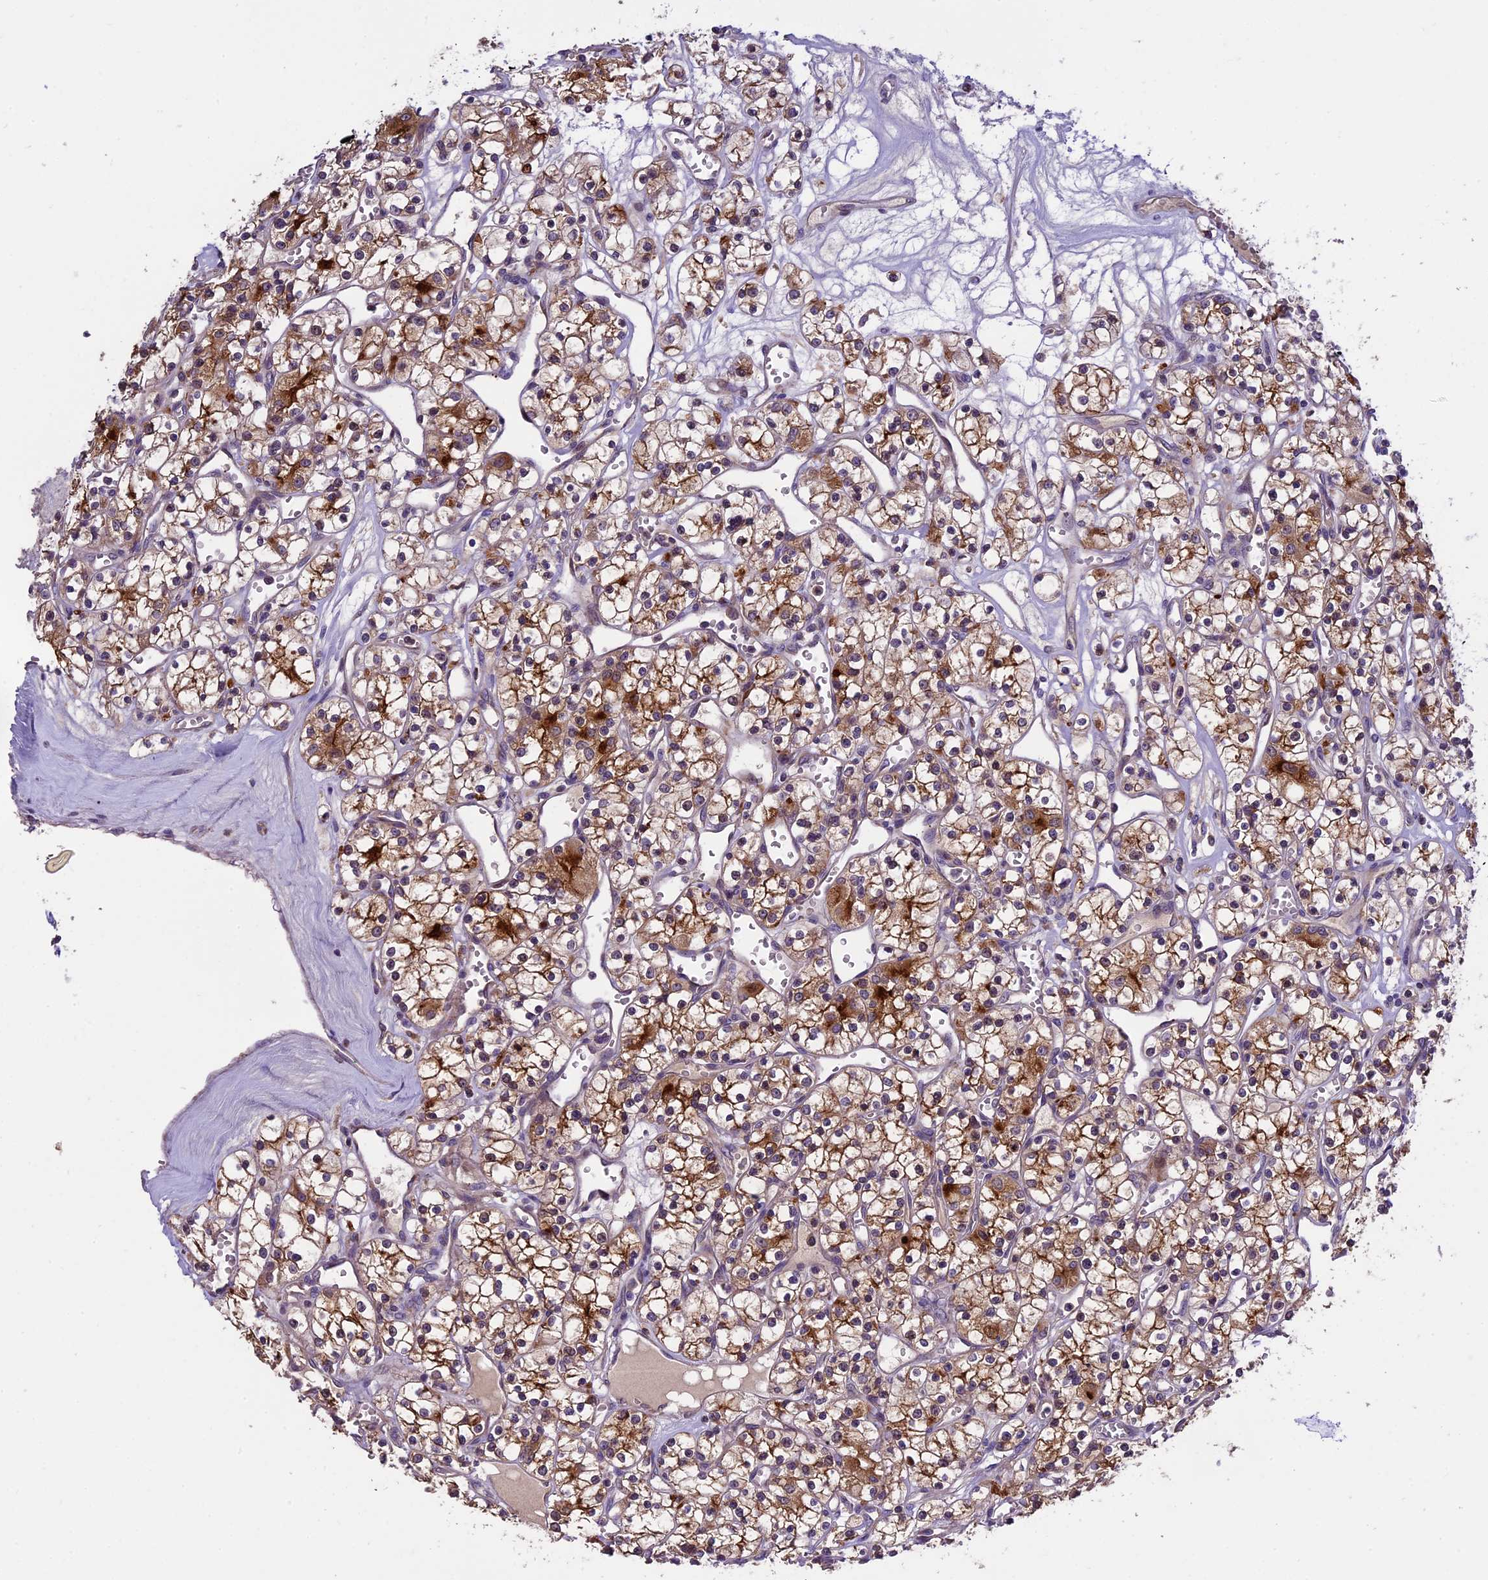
{"staining": {"intensity": "strong", "quantity": "25%-75%", "location": "cytoplasmic/membranous"}, "tissue": "renal cancer", "cell_type": "Tumor cells", "image_type": "cancer", "snomed": [{"axis": "morphology", "description": "Adenocarcinoma, NOS"}, {"axis": "topography", "description": "Kidney"}], "caption": "Tumor cells display high levels of strong cytoplasmic/membranous staining in about 25%-75% of cells in human renal adenocarcinoma.", "gene": "ABCC10", "patient": {"sex": "female", "age": 59}}